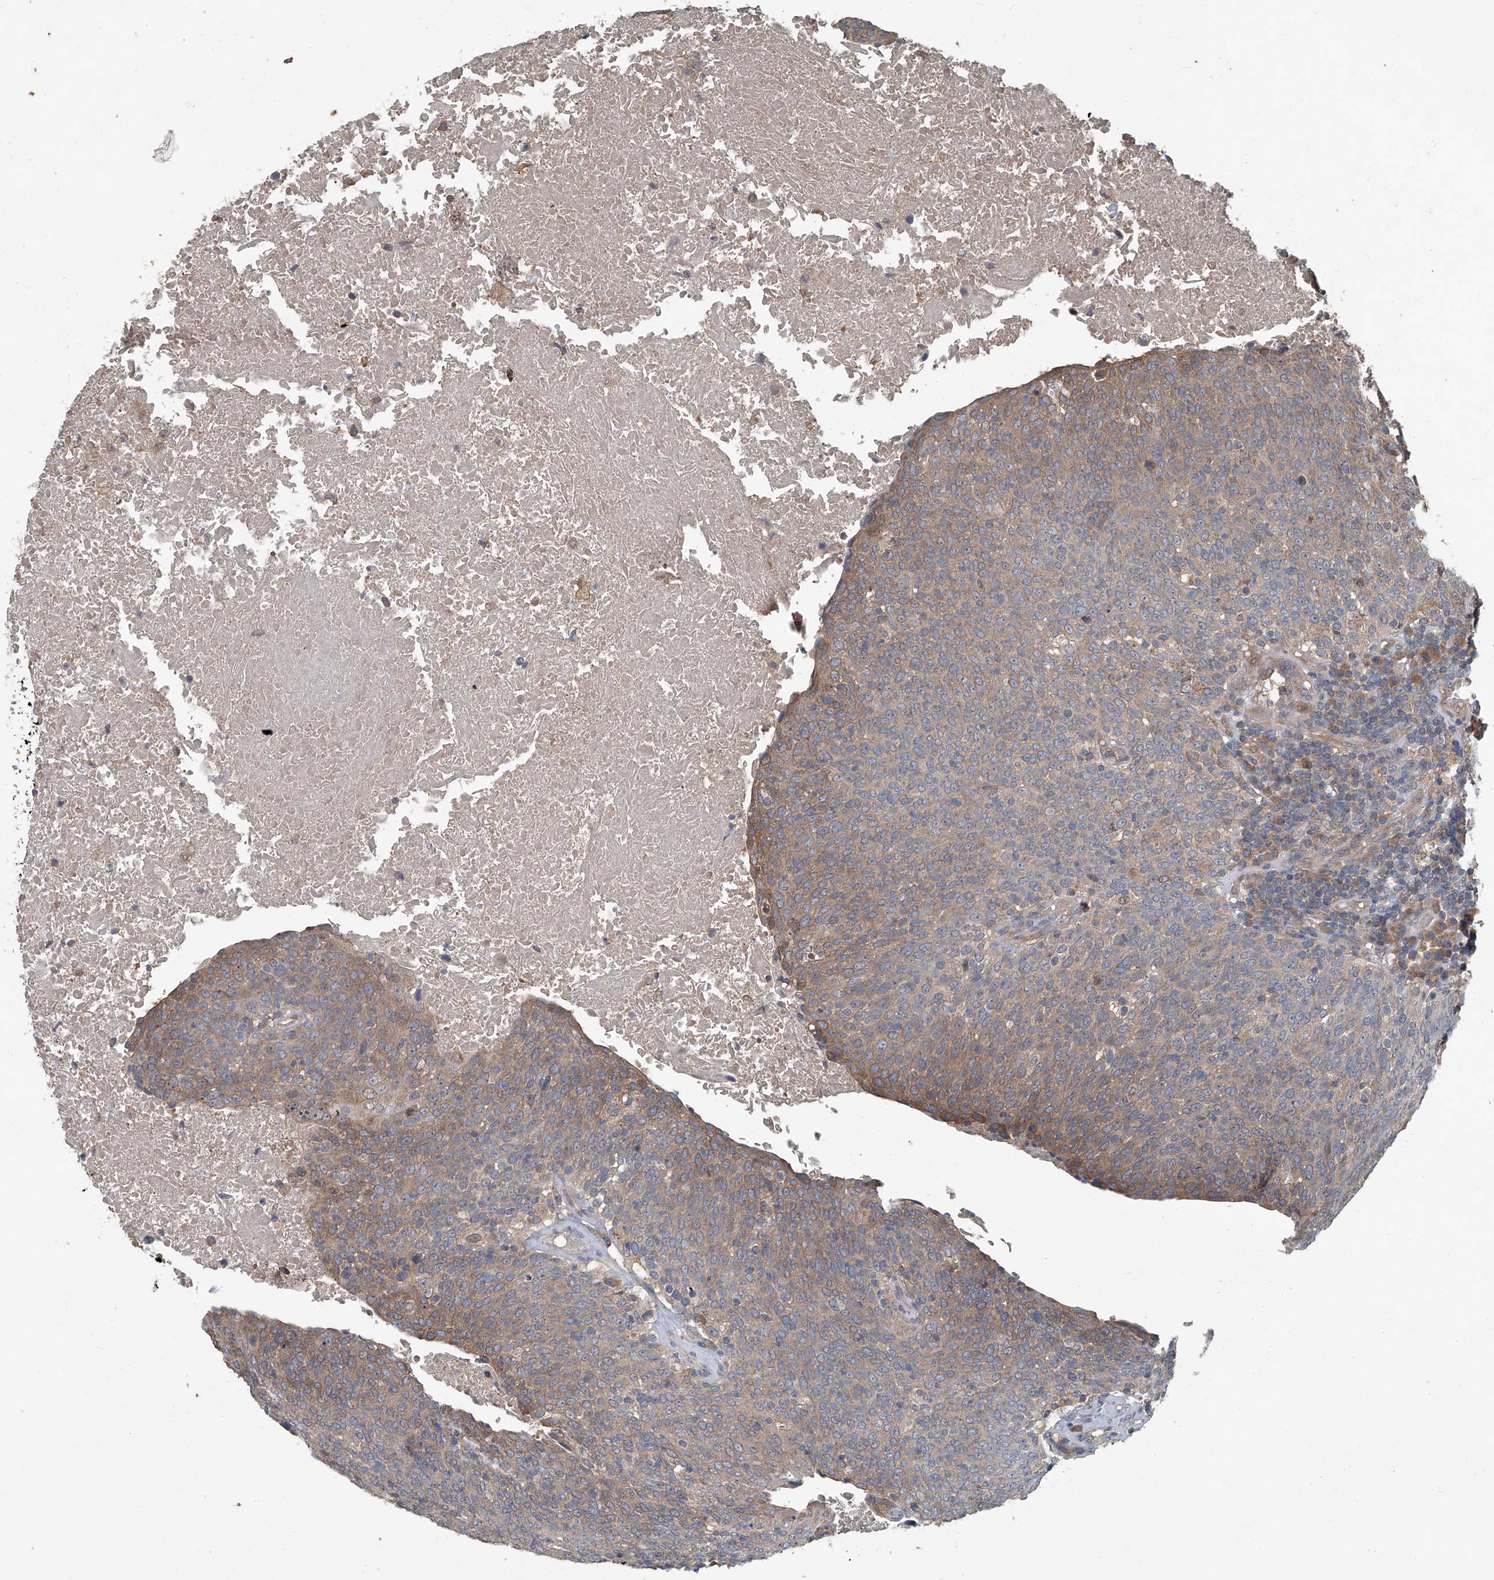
{"staining": {"intensity": "moderate", "quantity": "25%-75%", "location": "cytoplasmic/membranous"}, "tissue": "head and neck cancer", "cell_type": "Tumor cells", "image_type": "cancer", "snomed": [{"axis": "morphology", "description": "Squamous cell carcinoma, NOS"}, {"axis": "morphology", "description": "Squamous cell carcinoma, metastatic, NOS"}, {"axis": "topography", "description": "Lymph node"}, {"axis": "topography", "description": "Head-Neck"}], "caption": "Head and neck cancer tissue reveals moderate cytoplasmic/membranous expression in about 25%-75% of tumor cells, visualized by immunohistochemistry.", "gene": "ANKRD34A", "patient": {"sex": "male", "age": 62}}